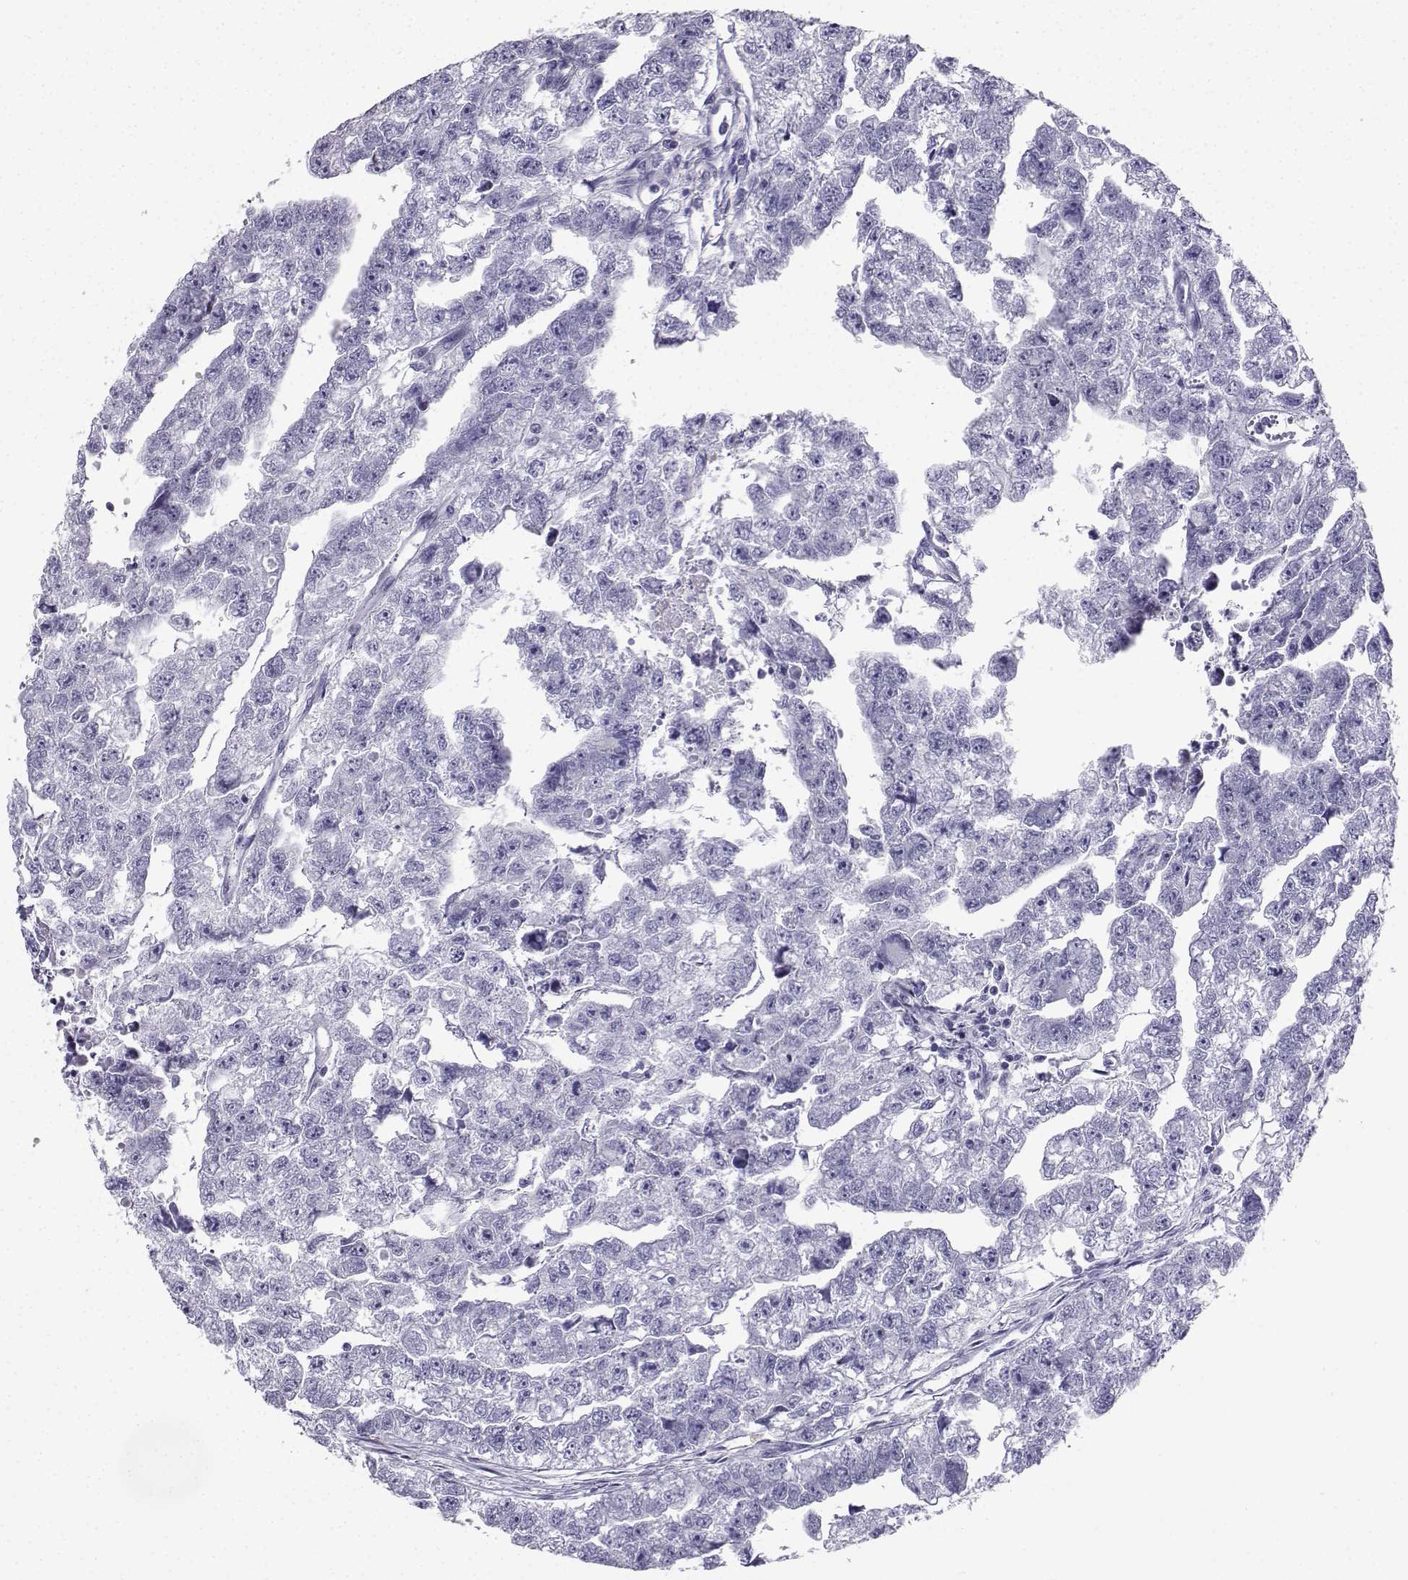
{"staining": {"intensity": "negative", "quantity": "none", "location": "none"}, "tissue": "testis cancer", "cell_type": "Tumor cells", "image_type": "cancer", "snomed": [{"axis": "morphology", "description": "Carcinoma, Embryonal, NOS"}, {"axis": "morphology", "description": "Teratoma, malignant, NOS"}, {"axis": "topography", "description": "Testis"}], "caption": "This histopathology image is of malignant teratoma (testis) stained with immunohistochemistry to label a protein in brown with the nuclei are counter-stained blue. There is no expression in tumor cells.", "gene": "IQCD", "patient": {"sex": "male", "age": 44}}